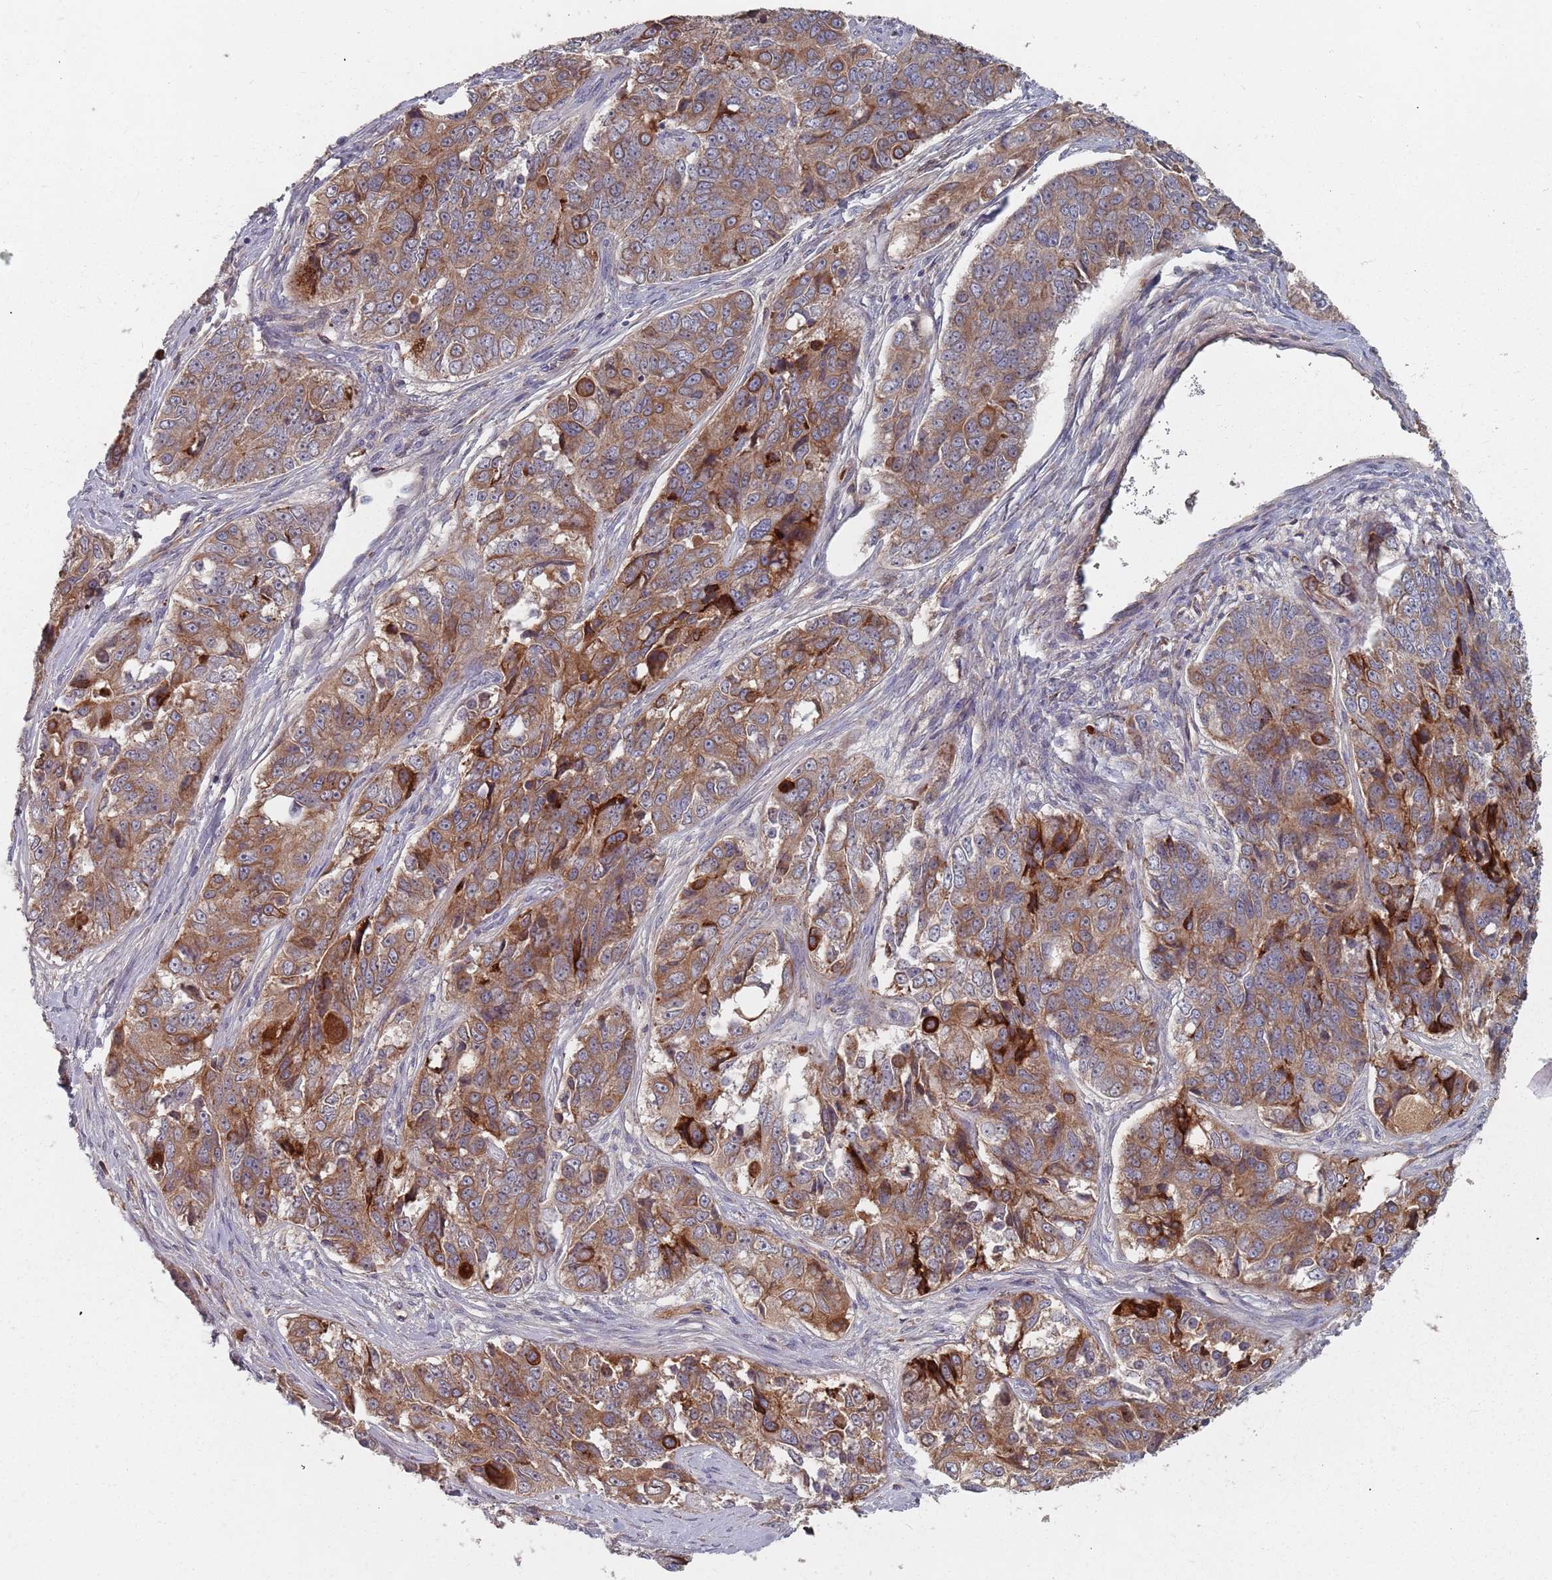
{"staining": {"intensity": "moderate", "quantity": ">75%", "location": "cytoplasmic/membranous"}, "tissue": "ovarian cancer", "cell_type": "Tumor cells", "image_type": "cancer", "snomed": [{"axis": "morphology", "description": "Carcinoma, endometroid"}, {"axis": "topography", "description": "Ovary"}], "caption": "Ovarian cancer (endometroid carcinoma) stained with a protein marker exhibits moderate staining in tumor cells.", "gene": "ADAL", "patient": {"sex": "female", "age": 51}}